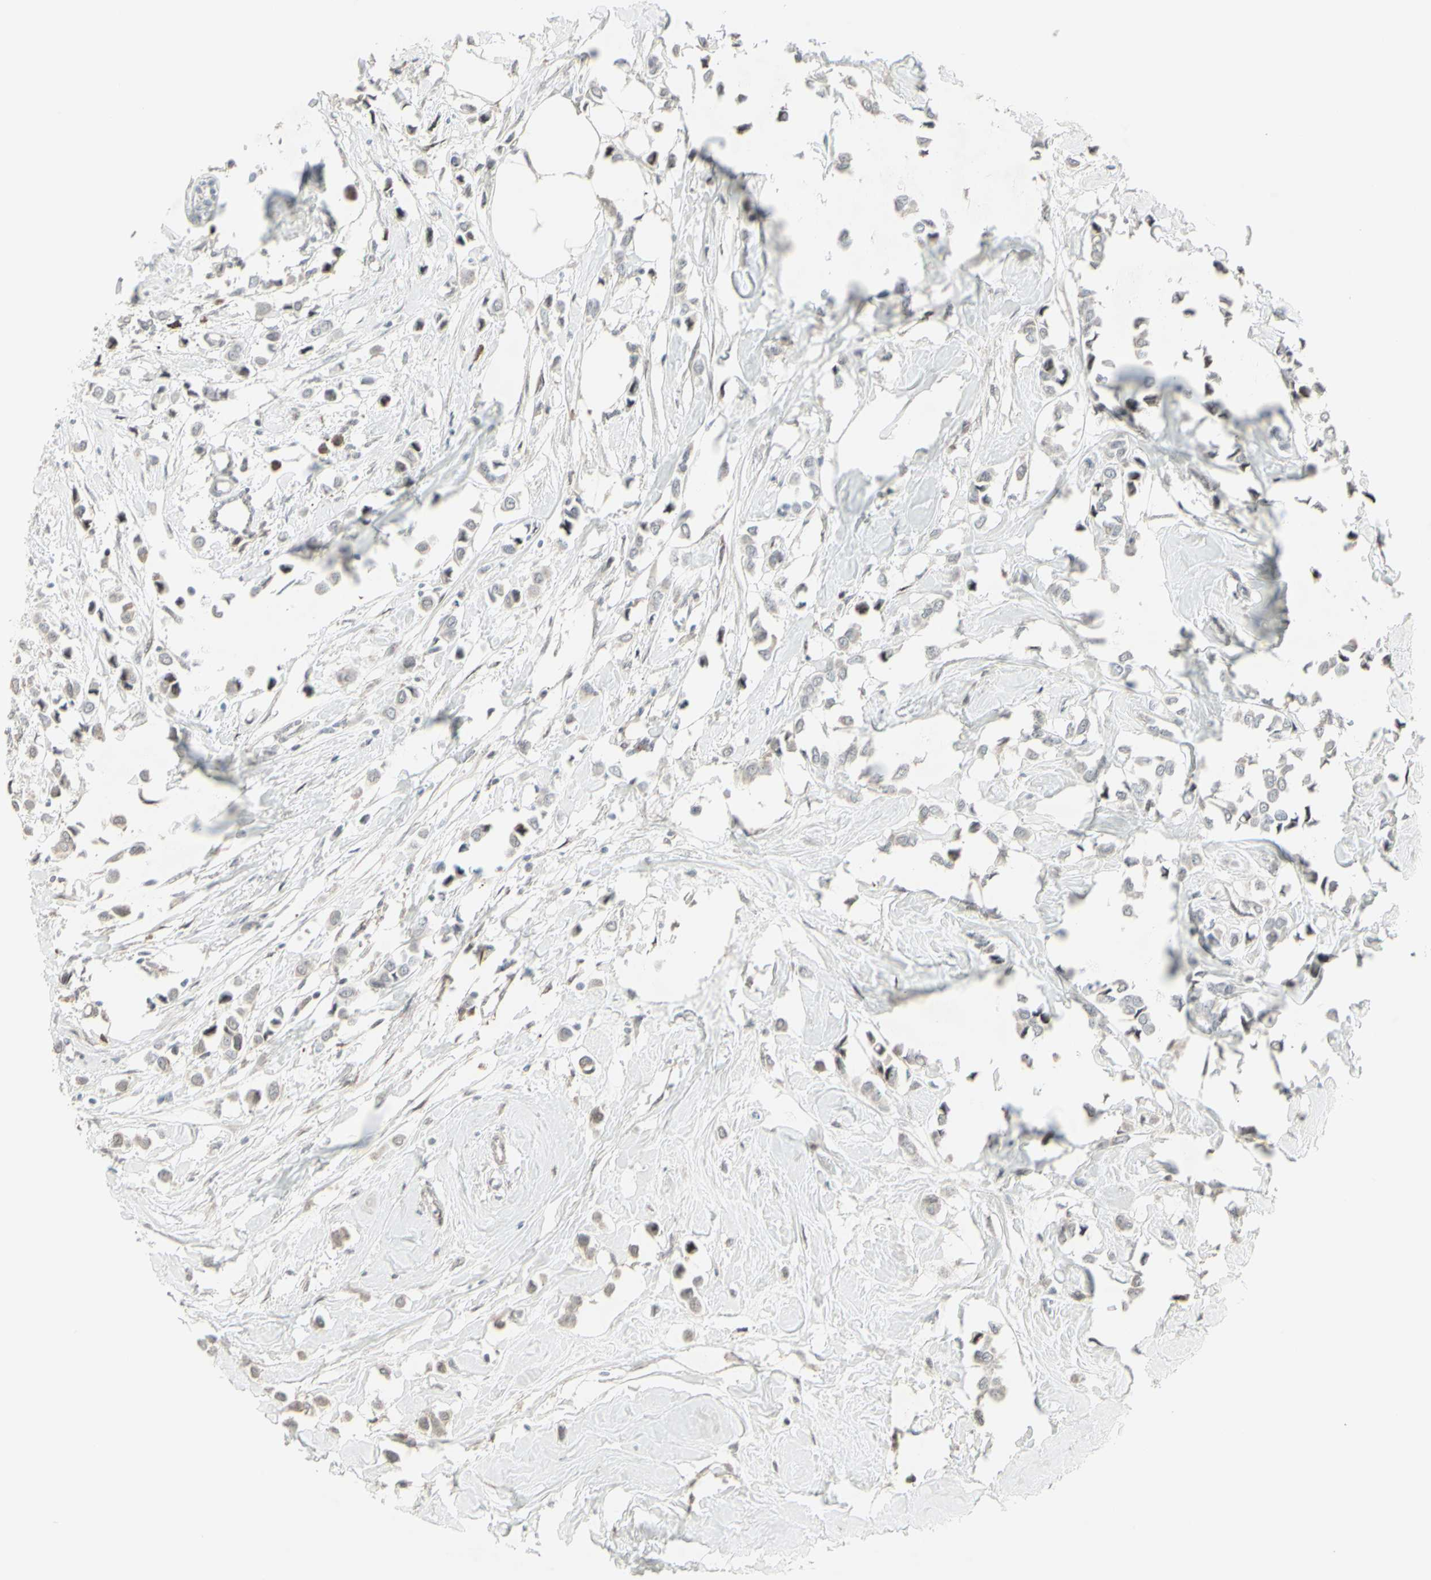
{"staining": {"intensity": "negative", "quantity": "none", "location": "none"}, "tissue": "breast cancer", "cell_type": "Tumor cells", "image_type": "cancer", "snomed": [{"axis": "morphology", "description": "Lobular carcinoma"}, {"axis": "topography", "description": "Breast"}], "caption": "DAB (3,3'-diaminobenzidine) immunohistochemical staining of human breast lobular carcinoma reveals no significant expression in tumor cells.", "gene": "CD33", "patient": {"sex": "female", "age": 51}}